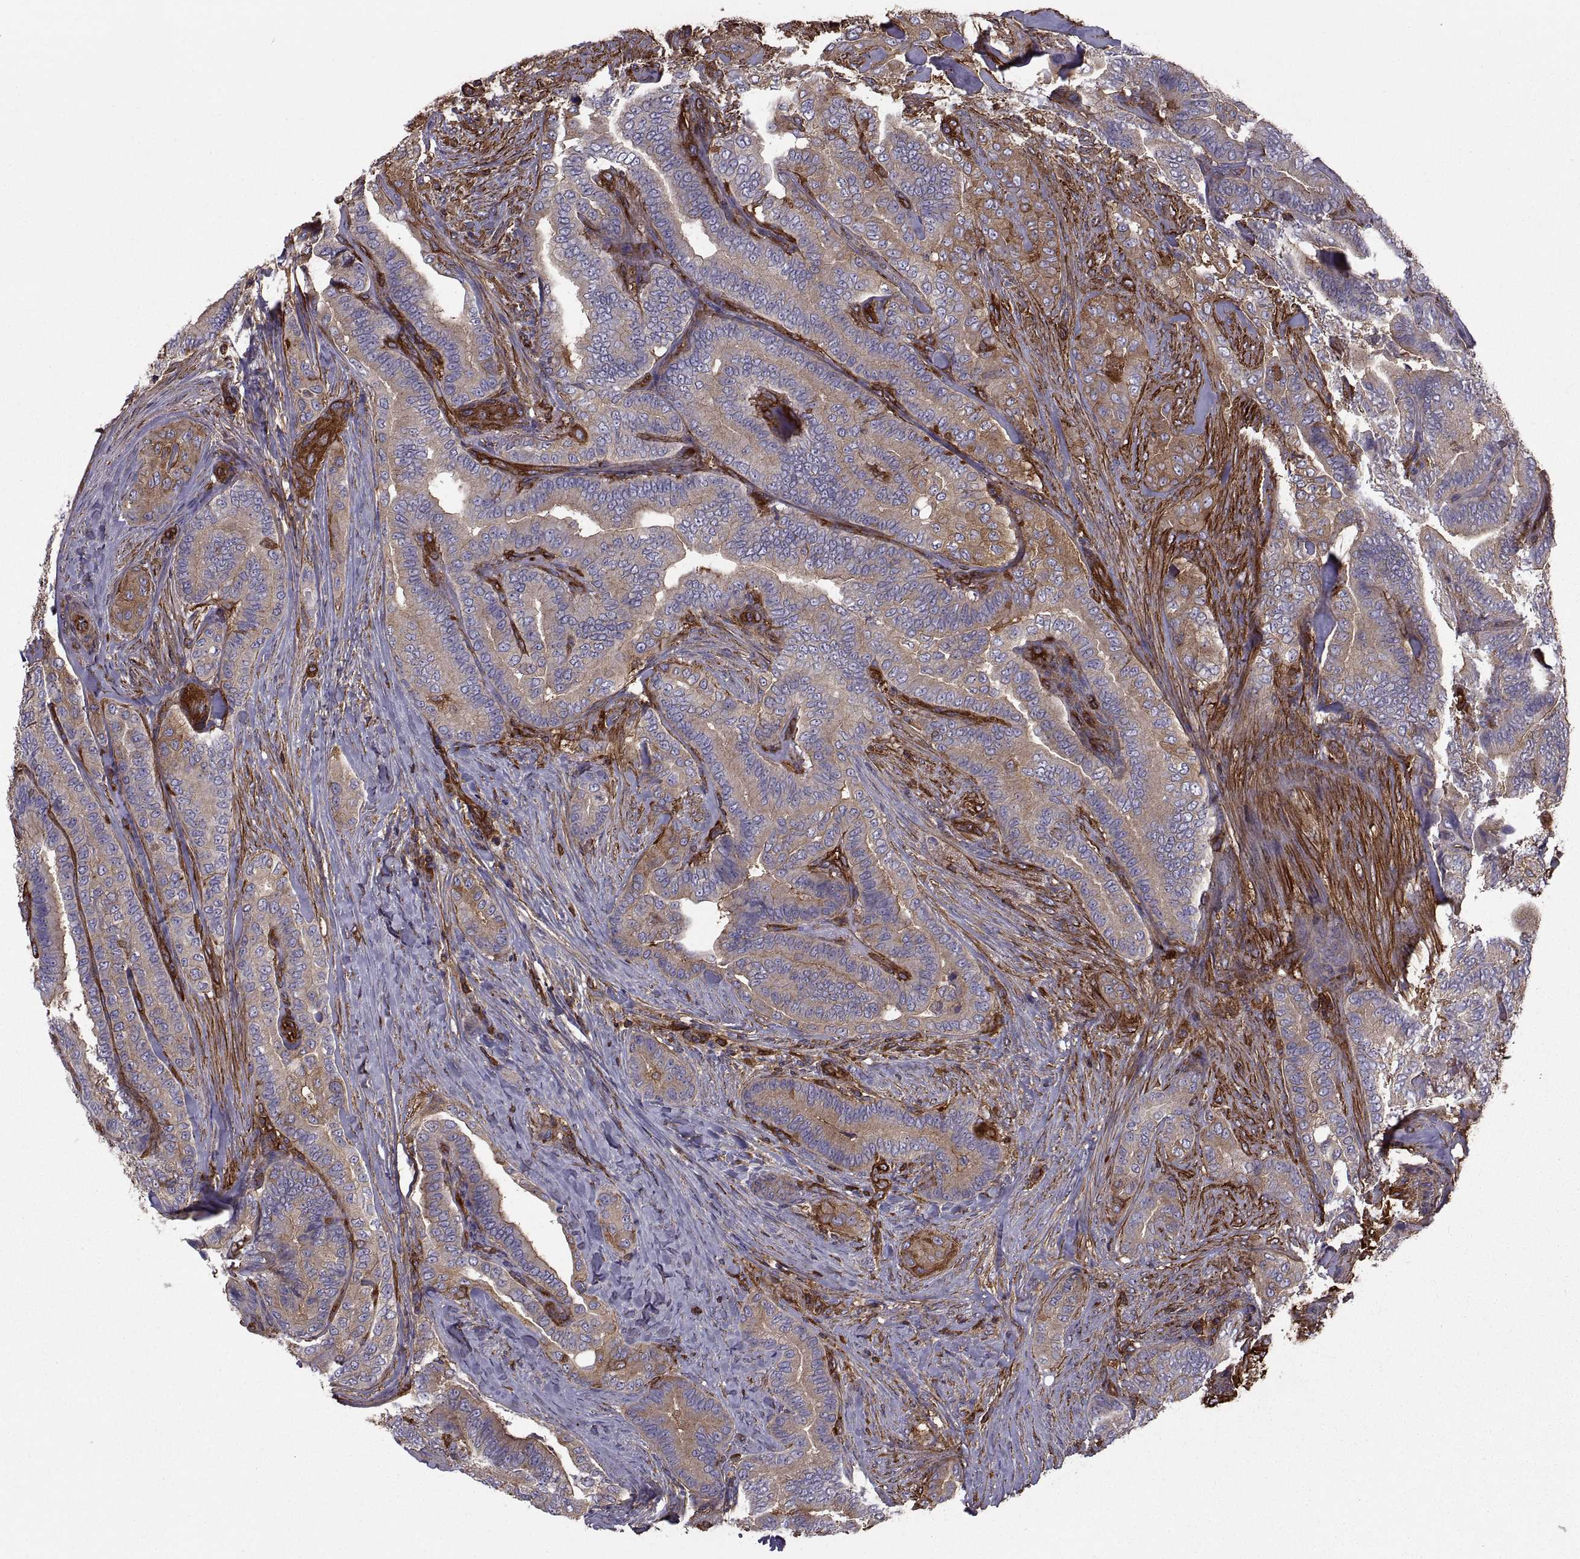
{"staining": {"intensity": "weak", "quantity": ">75%", "location": "cytoplasmic/membranous"}, "tissue": "thyroid cancer", "cell_type": "Tumor cells", "image_type": "cancer", "snomed": [{"axis": "morphology", "description": "Papillary adenocarcinoma, NOS"}, {"axis": "topography", "description": "Thyroid gland"}], "caption": "IHC image of human thyroid papillary adenocarcinoma stained for a protein (brown), which demonstrates low levels of weak cytoplasmic/membranous staining in about >75% of tumor cells.", "gene": "MYH9", "patient": {"sex": "male", "age": 61}}